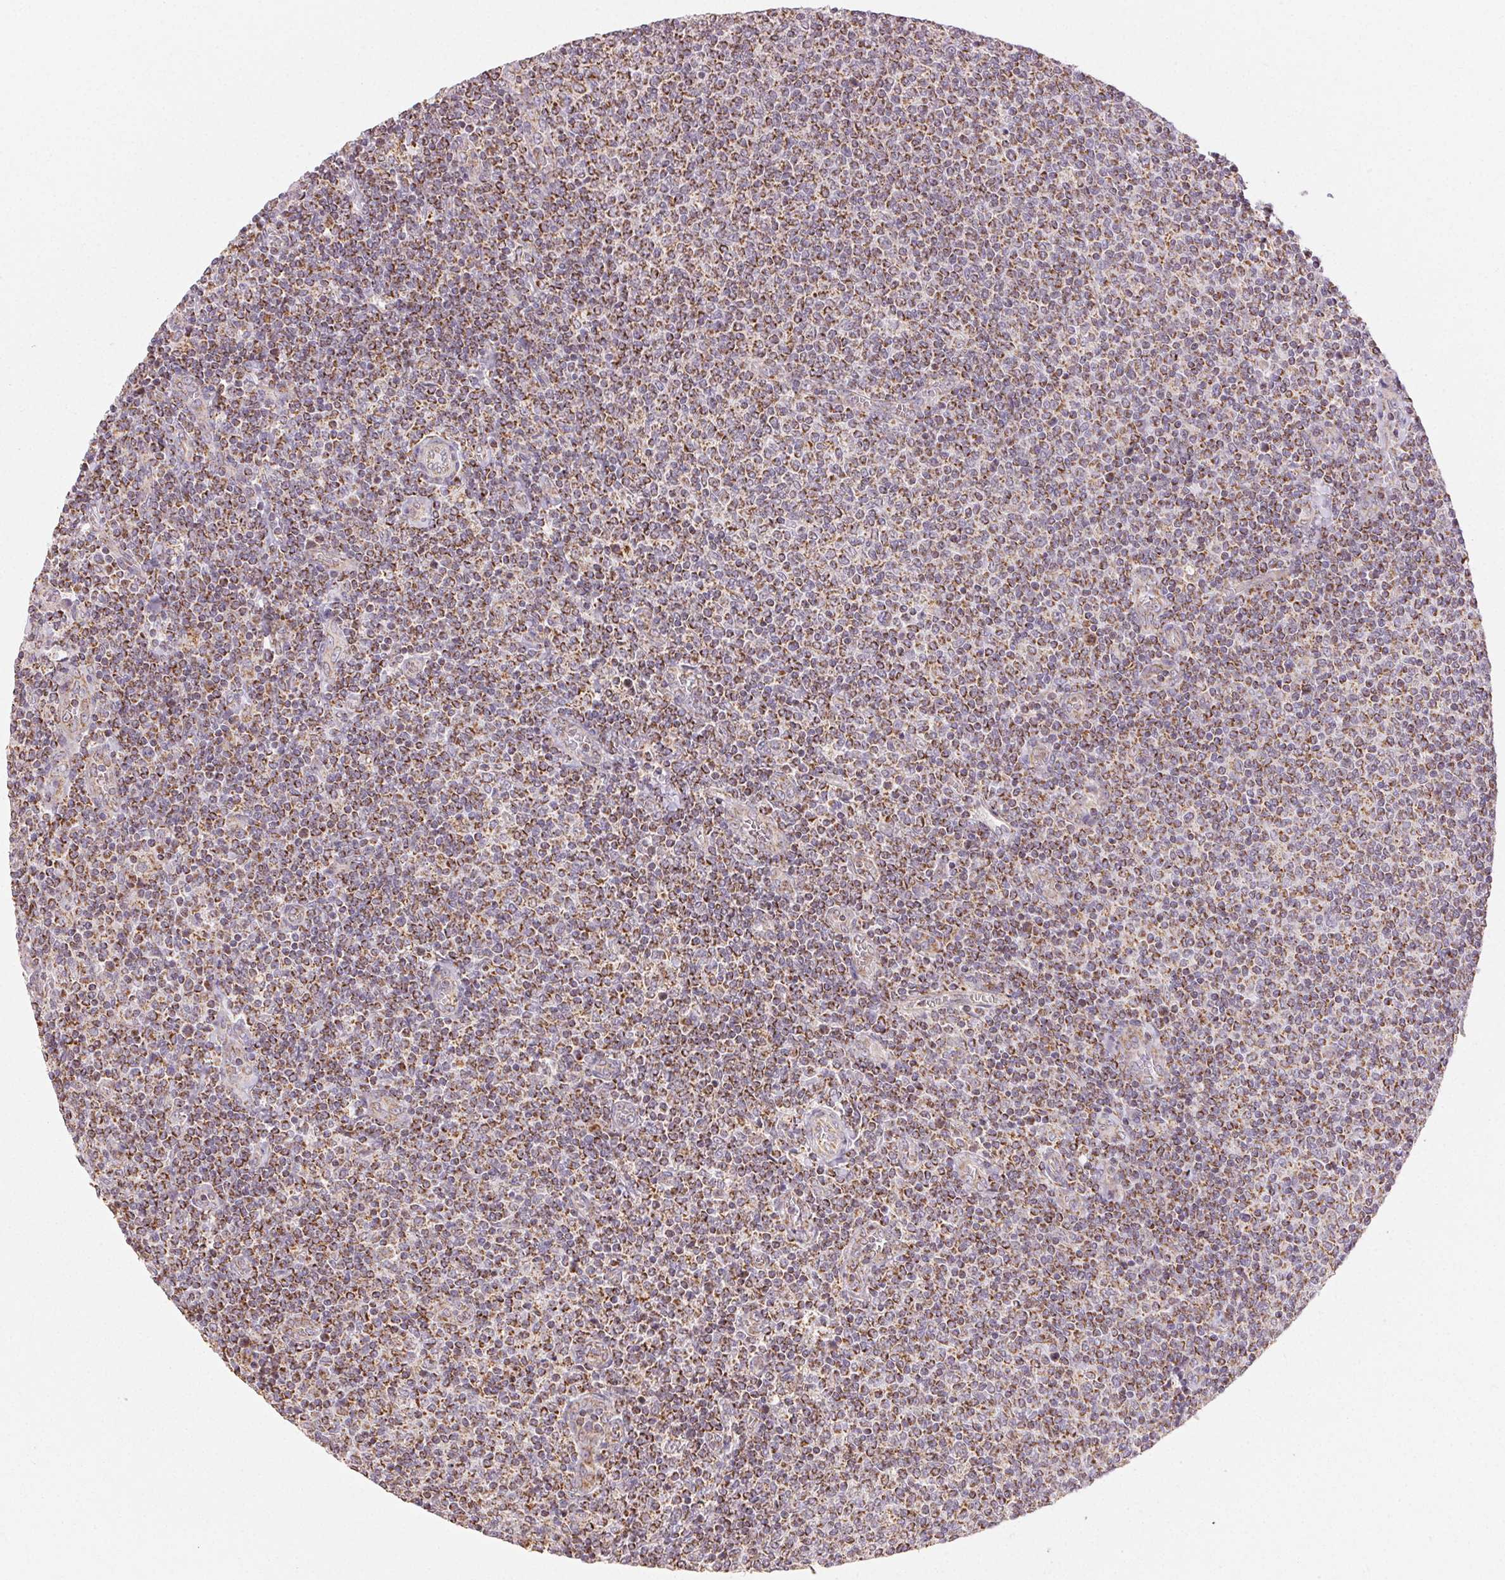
{"staining": {"intensity": "moderate", "quantity": ">75%", "location": "cytoplasmic/membranous"}, "tissue": "lymphoma", "cell_type": "Tumor cells", "image_type": "cancer", "snomed": [{"axis": "morphology", "description": "Malignant lymphoma, non-Hodgkin's type, Low grade"}, {"axis": "topography", "description": "Lymph node"}], "caption": "Immunohistochemical staining of malignant lymphoma, non-Hodgkin's type (low-grade) displays moderate cytoplasmic/membranous protein expression in approximately >75% of tumor cells. The staining is performed using DAB brown chromogen to label protein expression. The nuclei are counter-stained blue using hematoxylin.", "gene": "CLASP1", "patient": {"sex": "male", "age": 52}}